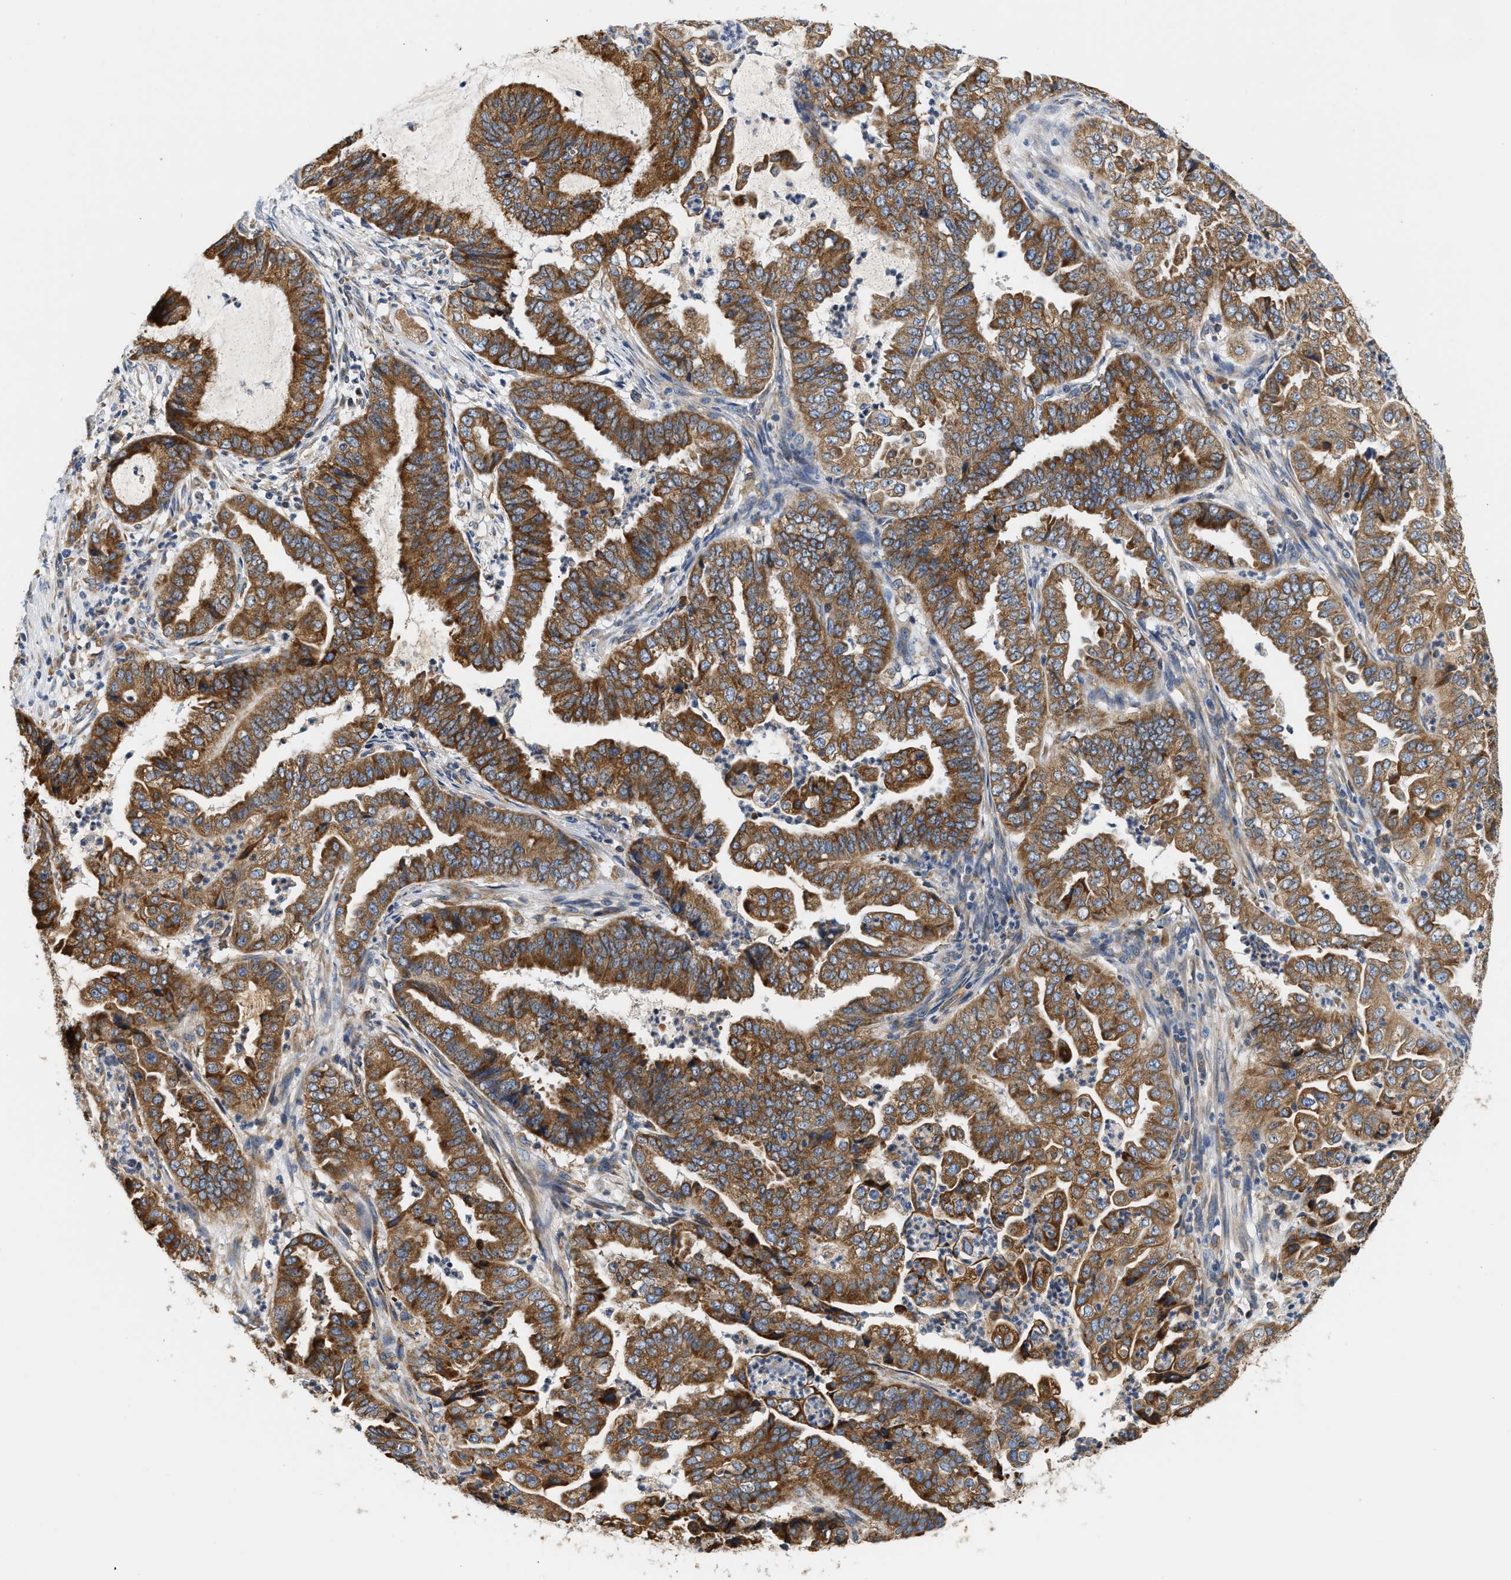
{"staining": {"intensity": "strong", "quantity": ">75%", "location": "cytoplasmic/membranous"}, "tissue": "endometrial cancer", "cell_type": "Tumor cells", "image_type": "cancer", "snomed": [{"axis": "morphology", "description": "Adenocarcinoma, NOS"}, {"axis": "topography", "description": "Endometrium"}], "caption": "Tumor cells reveal strong cytoplasmic/membranous staining in approximately >75% of cells in adenocarcinoma (endometrial).", "gene": "HDHD3", "patient": {"sex": "female", "age": 51}}